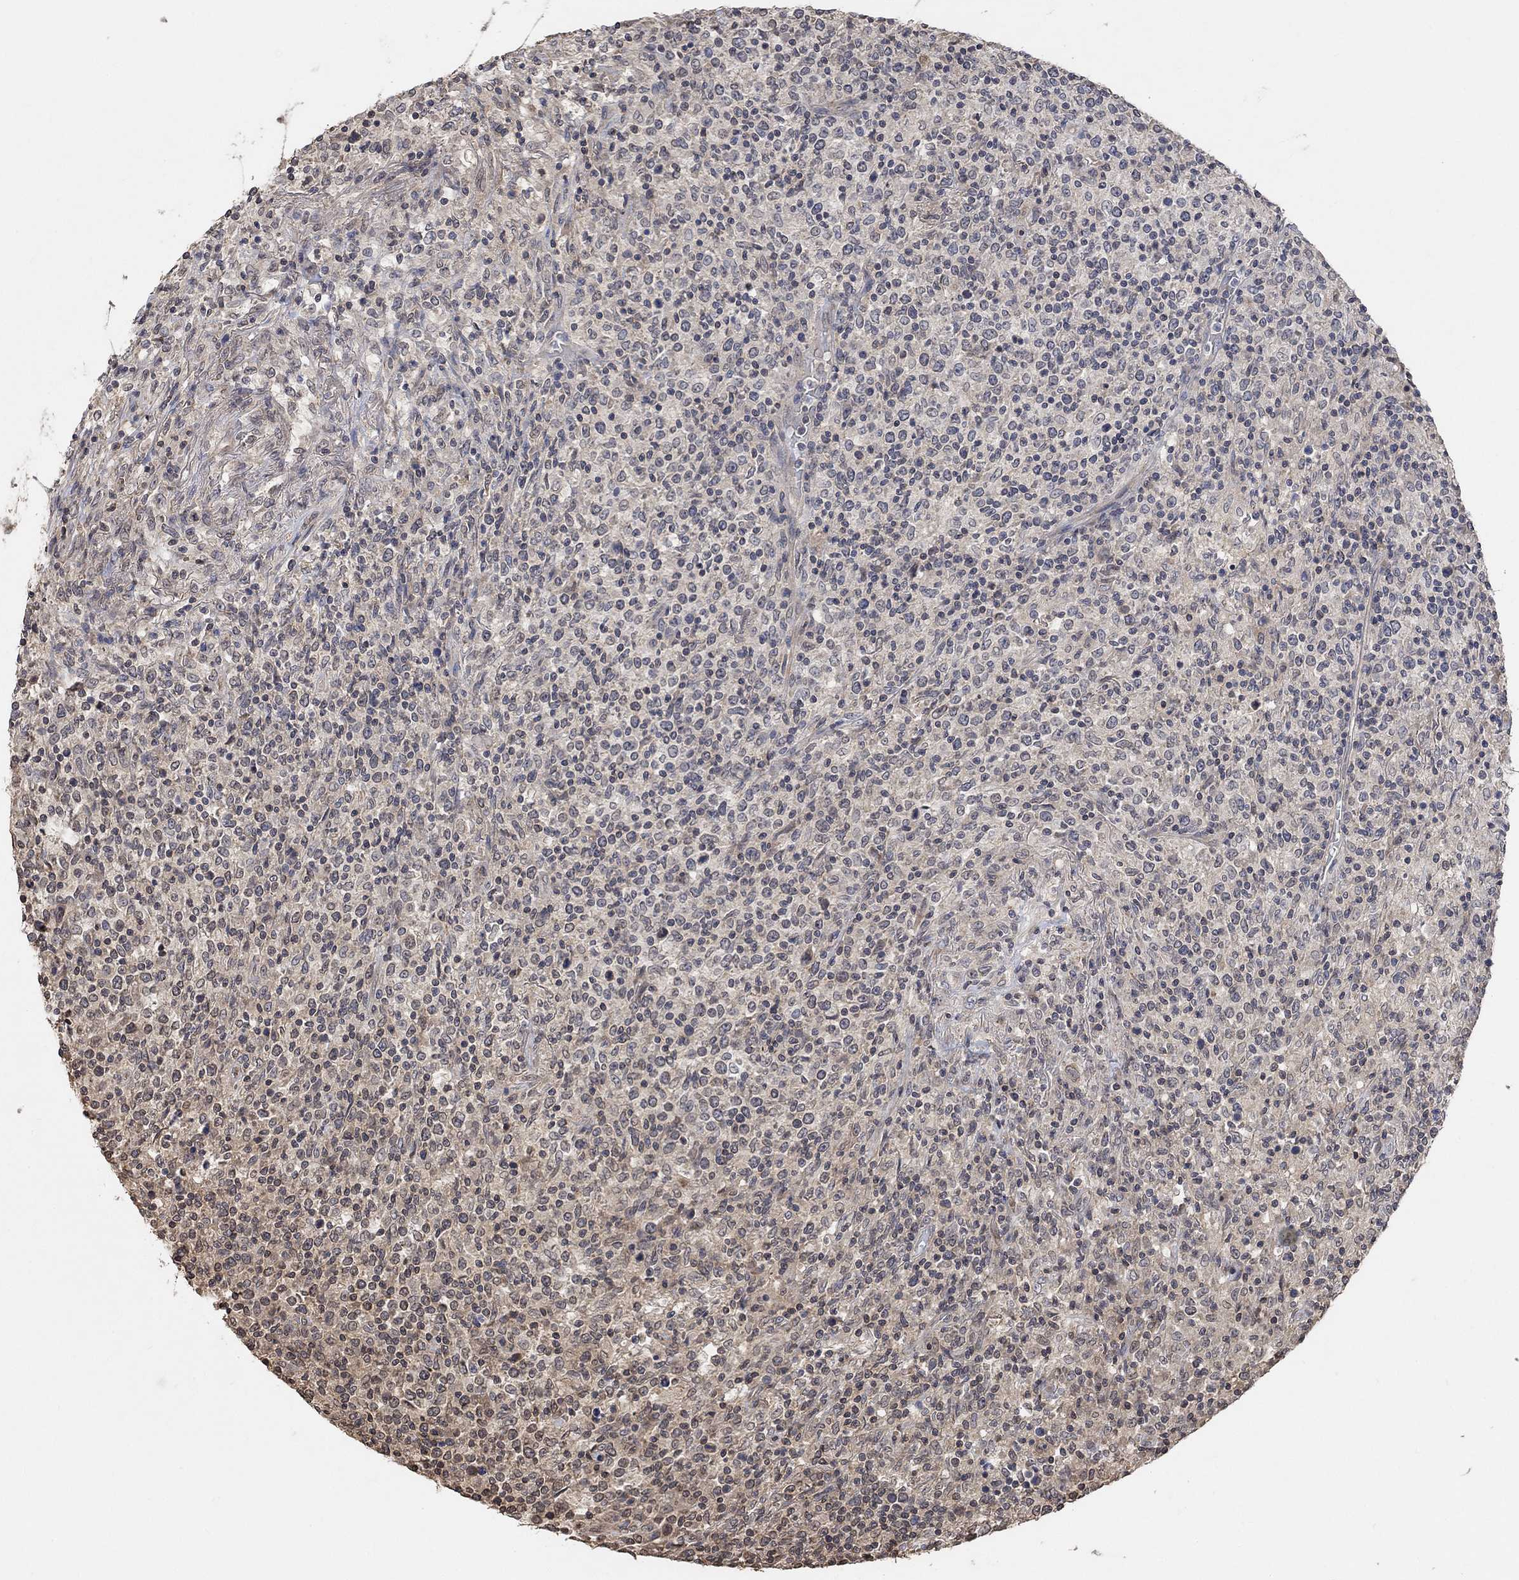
{"staining": {"intensity": "negative", "quantity": "none", "location": "none"}, "tissue": "lymphoma", "cell_type": "Tumor cells", "image_type": "cancer", "snomed": [{"axis": "morphology", "description": "Malignant lymphoma, non-Hodgkin's type, High grade"}, {"axis": "topography", "description": "Lung"}], "caption": "DAB (3,3'-diaminobenzidine) immunohistochemical staining of lymphoma reveals no significant positivity in tumor cells.", "gene": "UNC5B", "patient": {"sex": "male", "age": 79}}